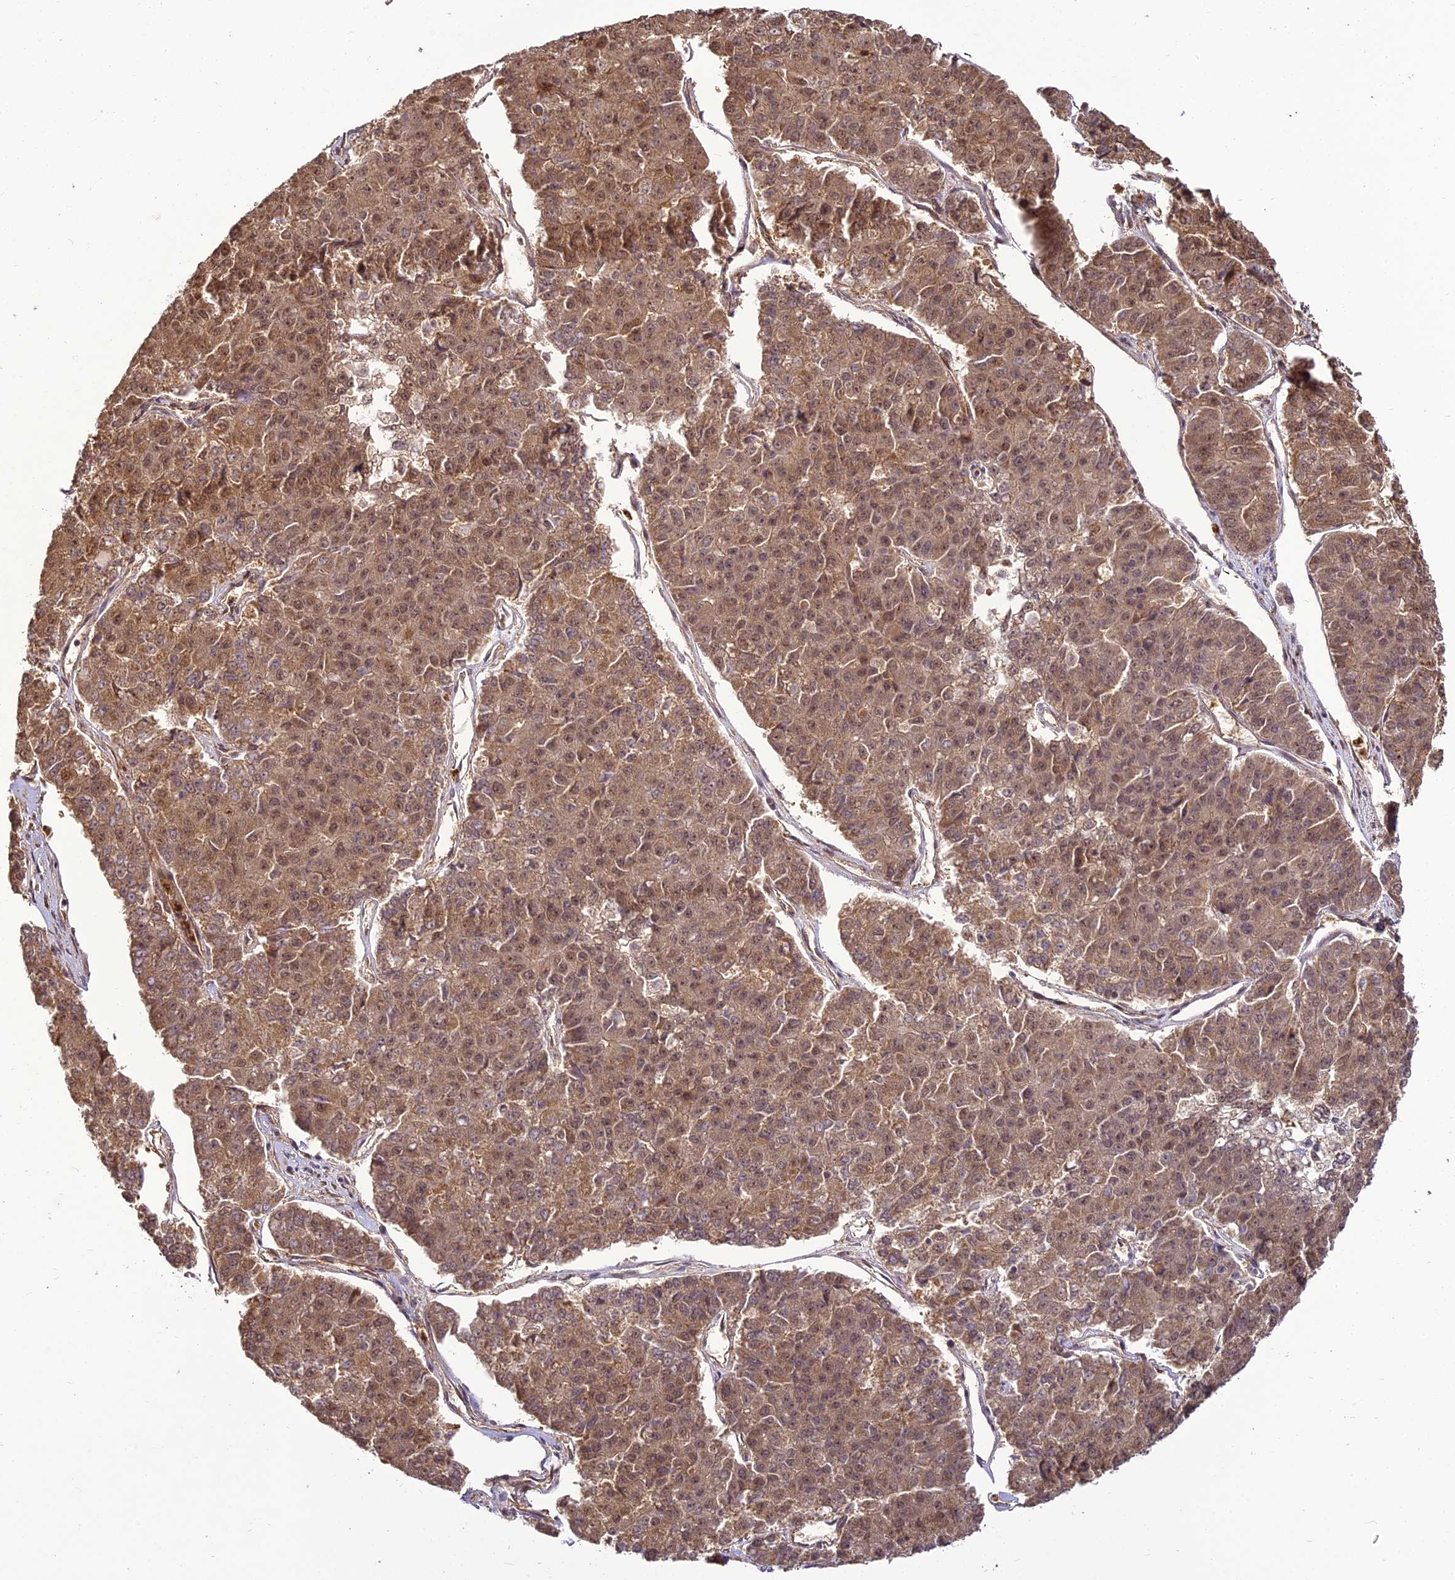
{"staining": {"intensity": "moderate", "quantity": ">75%", "location": "cytoplasmic/membranous"}, "tissue": "pancreatic cancer", "cell_type": "Tumor cells", "image_type": "cancer", "snomed": [{"axis": "morphology", "description": "Adenocarcinoma, NOS"}, {"axis": "topography", "description": "Pancreas"}], "caption": "Tumor cells demonstrate medium levels of moderate cytoplasmic/membranous staining in about >75% of cells in human pancreatic cancer.", "gene": "BCDIN3D", "patient": {"sex": "male", "age": 50}}